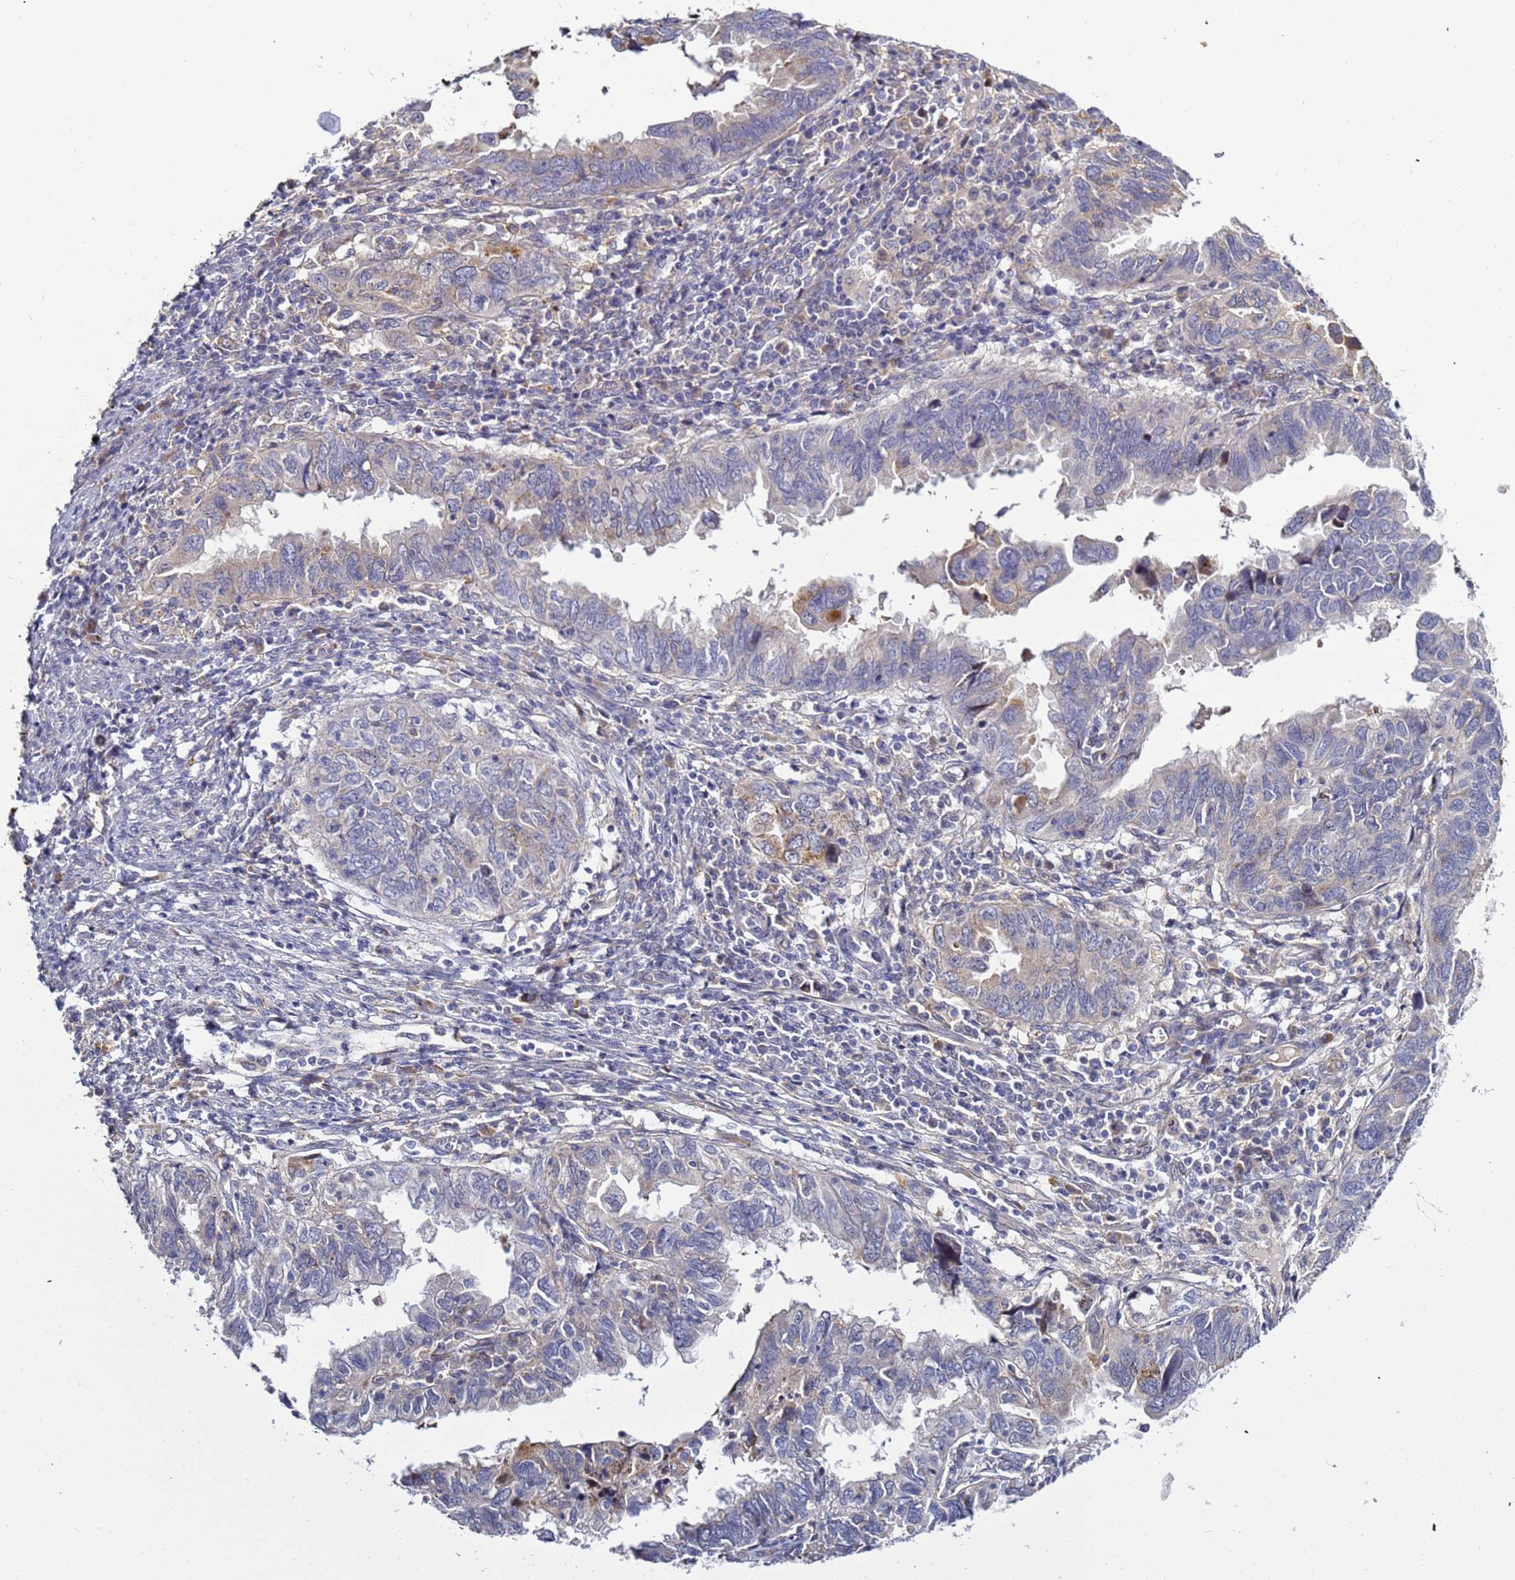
{"staining": {"intensity": "moderate", "quantity": "<25%", "location": "cytoplasmic/membranous"}, "tissue": "endometrial cancer", "cell_type": "Tumor cells", "image_type": "cancer", "snomed": [{"axis": "morphology", "description": "Adenocarcinoma, NOS"}, {"axis": "topography", "description": "Uterus"}], "caption": "Immunohistochemical staining of human endometrial cancer (adenocarcinoma) exhibits low levels of moderate cytoplasmic/membranous protein staining in about <25% of tumor cells. Using DAB (3,3'-diaminobenzidine) (brown) and hematoxylin (blue) stains, captured at high magnification using brightfield microscopy.", "gene": "NOL8", "patient": {"sex": "female", "age": 77}}